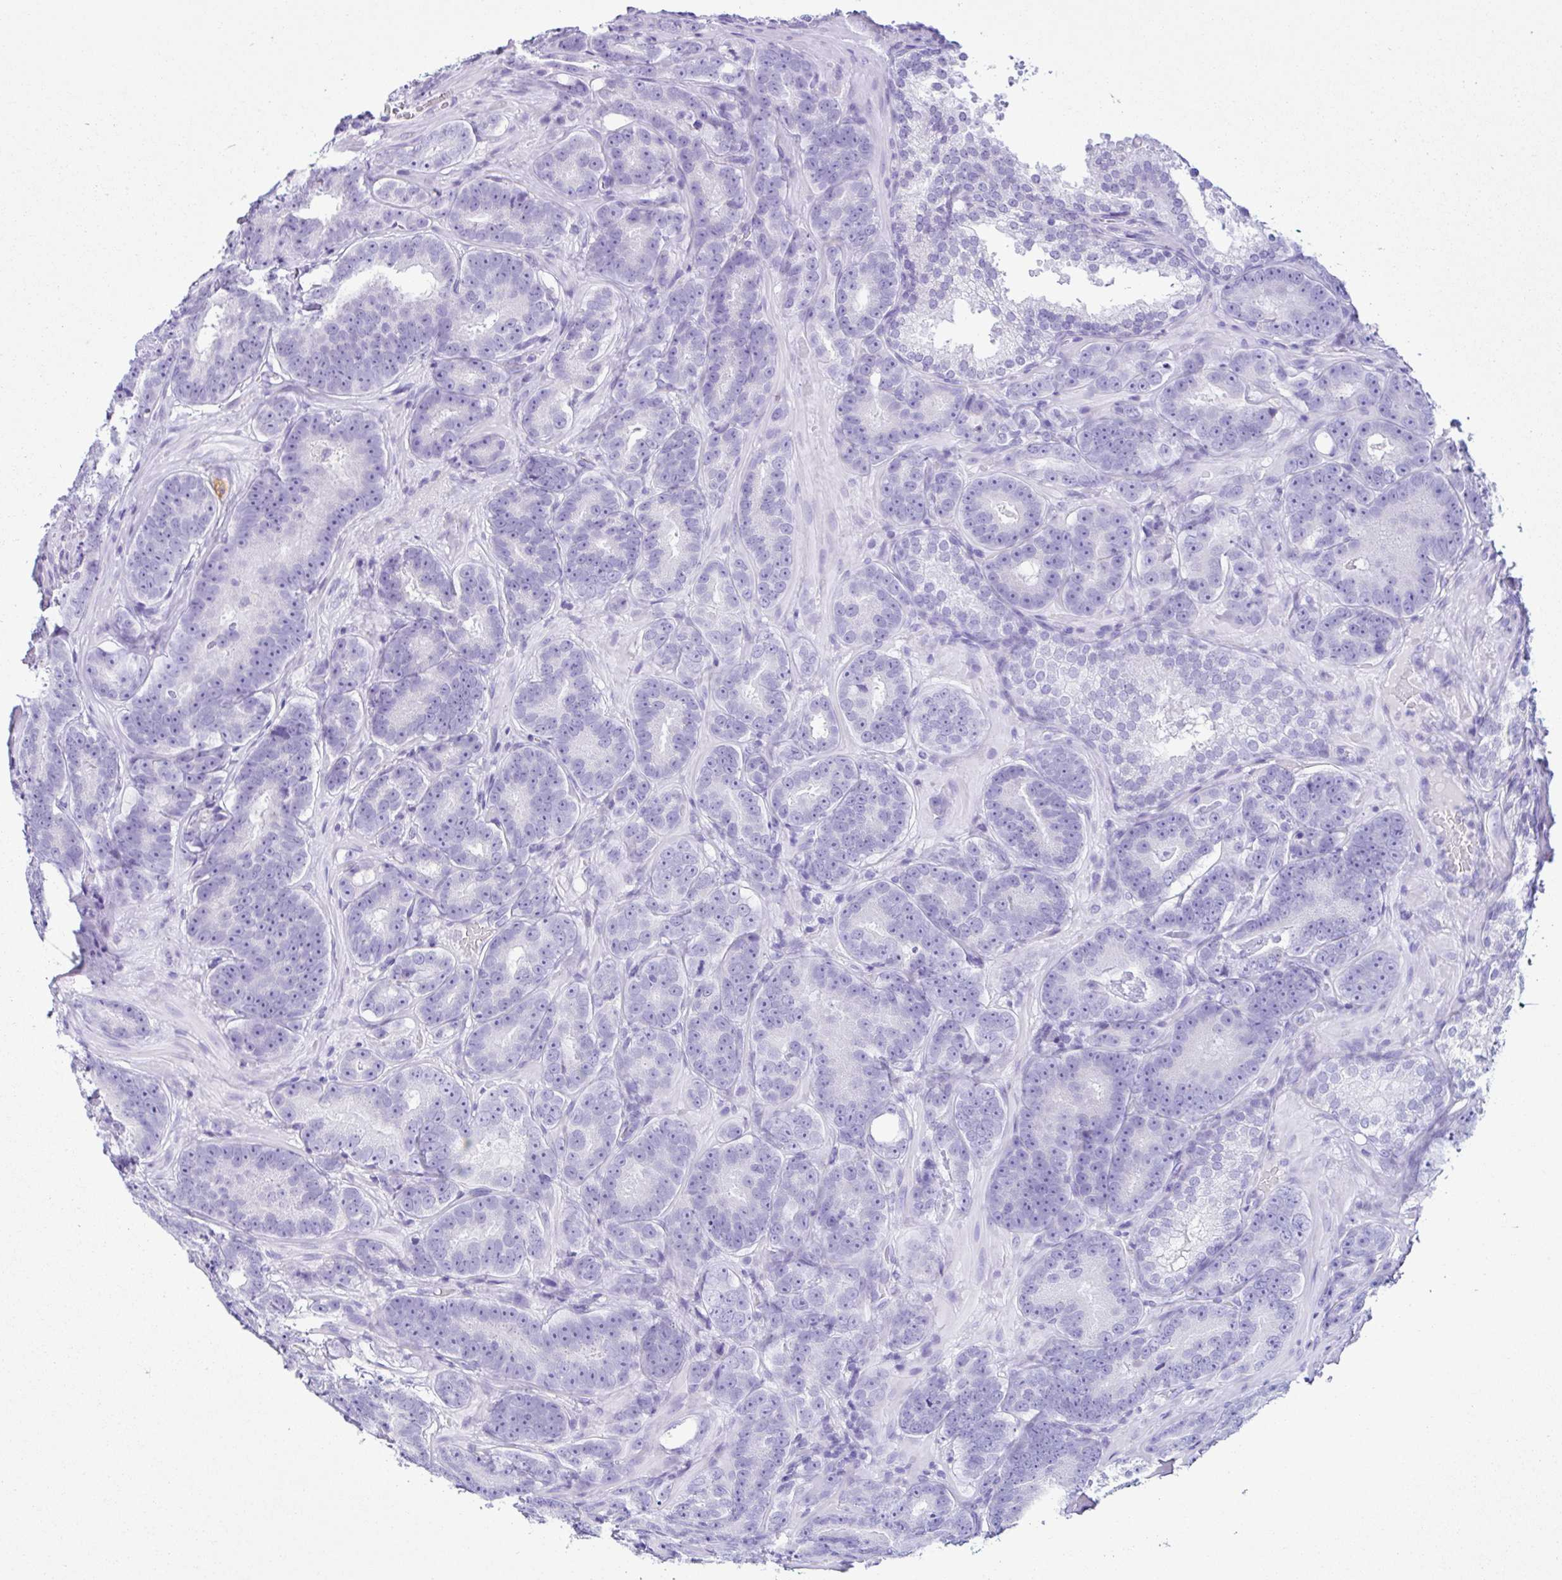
{"staining": {"intensity": "negative", "quantity": "none", "location": "none"}, "tissue": "prostate cancer", "cell_type": "Tumor cells", "image_type": "cancer", "snomed": [{"axis": "morphology", "description": "Adenocarcinoma, Low grade"}, {"axis": "topography", "description": "Prostate"}], "caption": "A histopathology image of adenocarcinoma (low-grade) (prostate) stained for a protein demonstrates no brown staining in tumor cells.", "gene": "PIGF", "patient": {"sex": "male", "age": 62}}